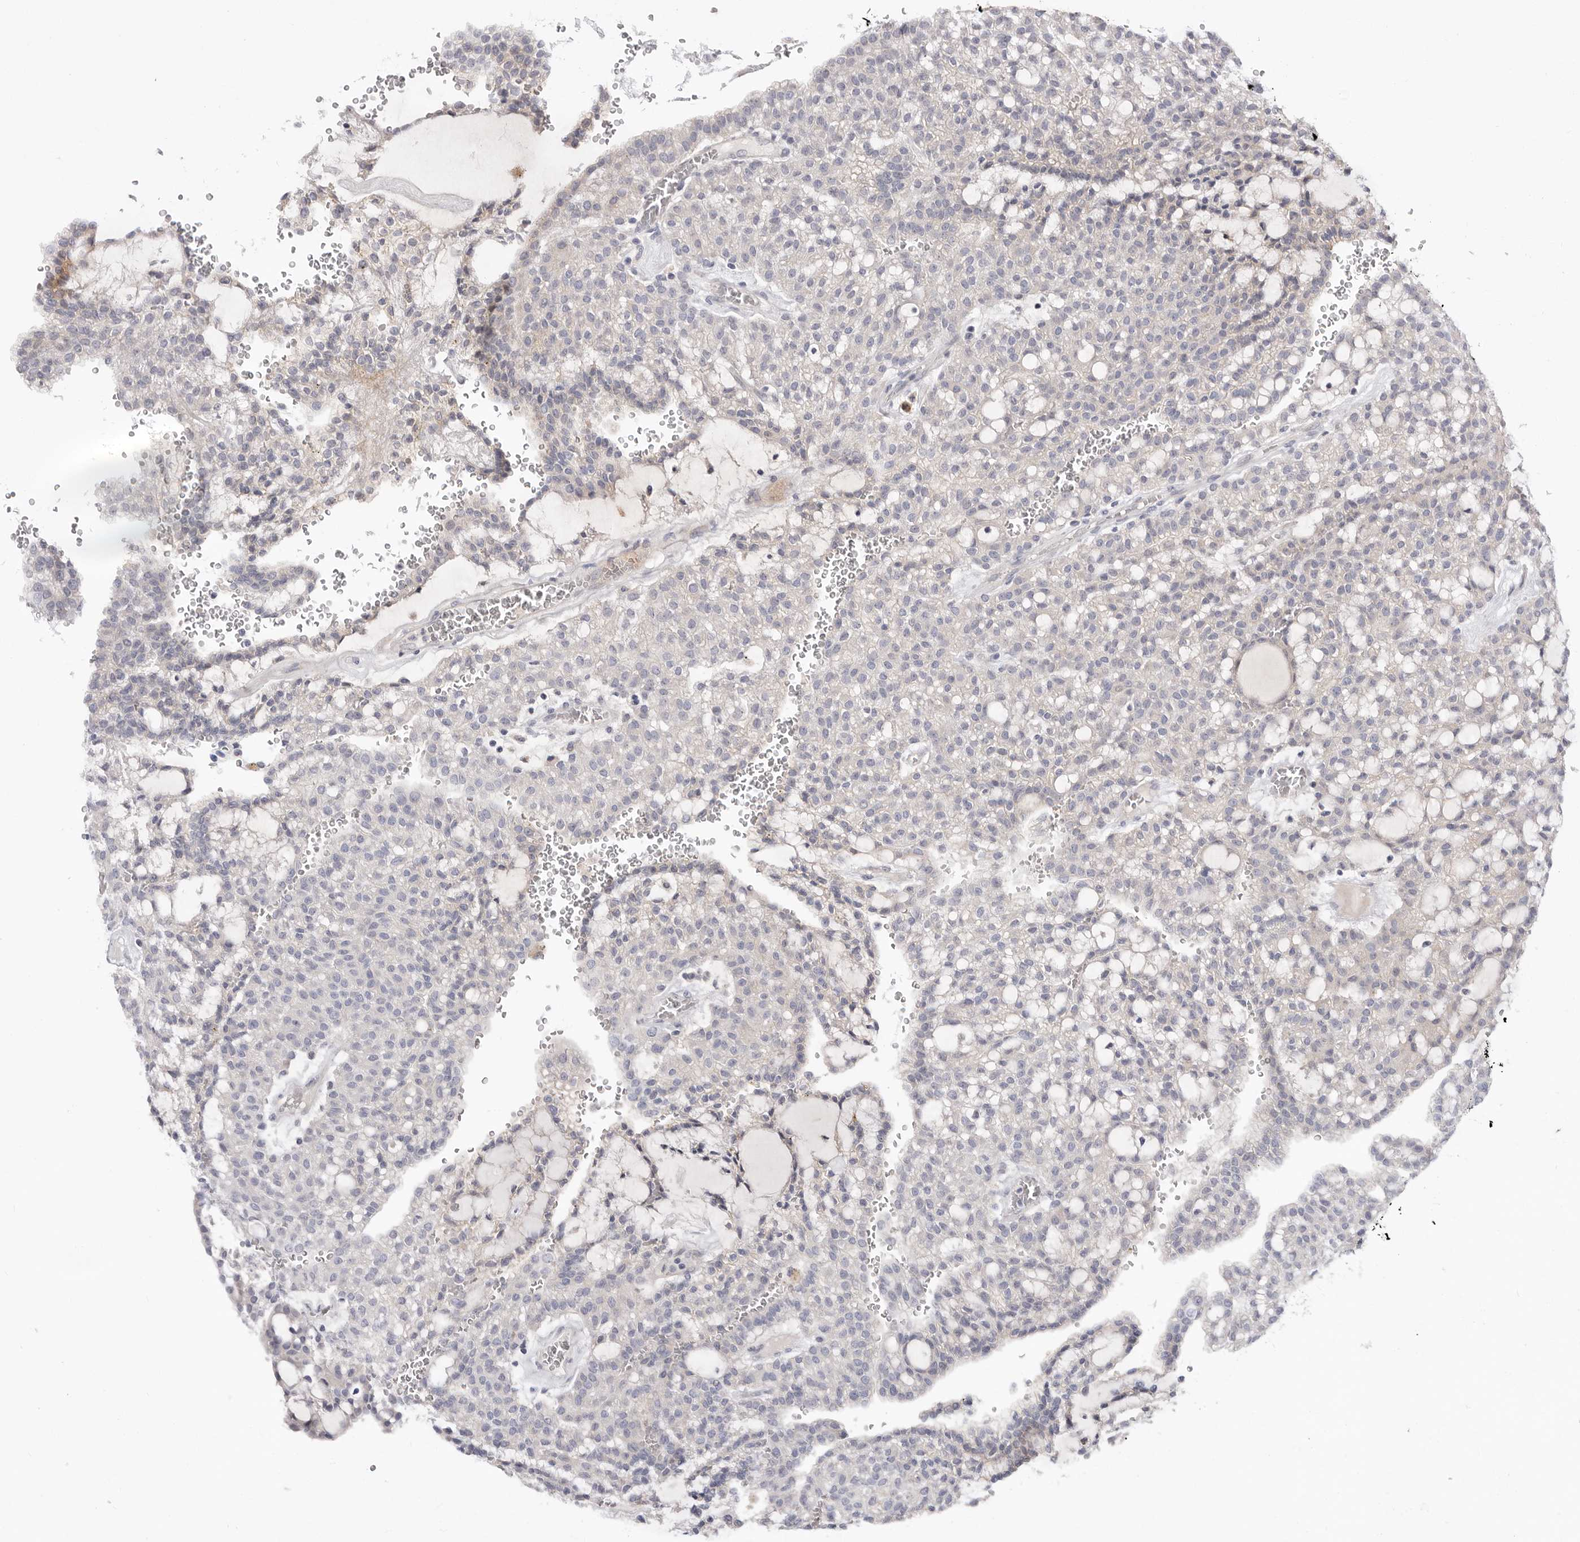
{"staining": {"intensity": "negative", "quantity": "none", "location": "none"}, "tissue": "renal cancer", "cell_type": "Tumor cells", "image_type": "cancer", "snomed": [{"axis": "morphology", "description": "Adenocarcinoma, NOS"}, {"axis": "topography", "description": "Kidney"}], "caption": "Immunohistochemistry micrograph of human renal adenocarcinoma stained for a protein (brown), which shows no expression in tumor cells.", "gene": "DOP1A", "patient": {"sex": "male", "age": 63}}